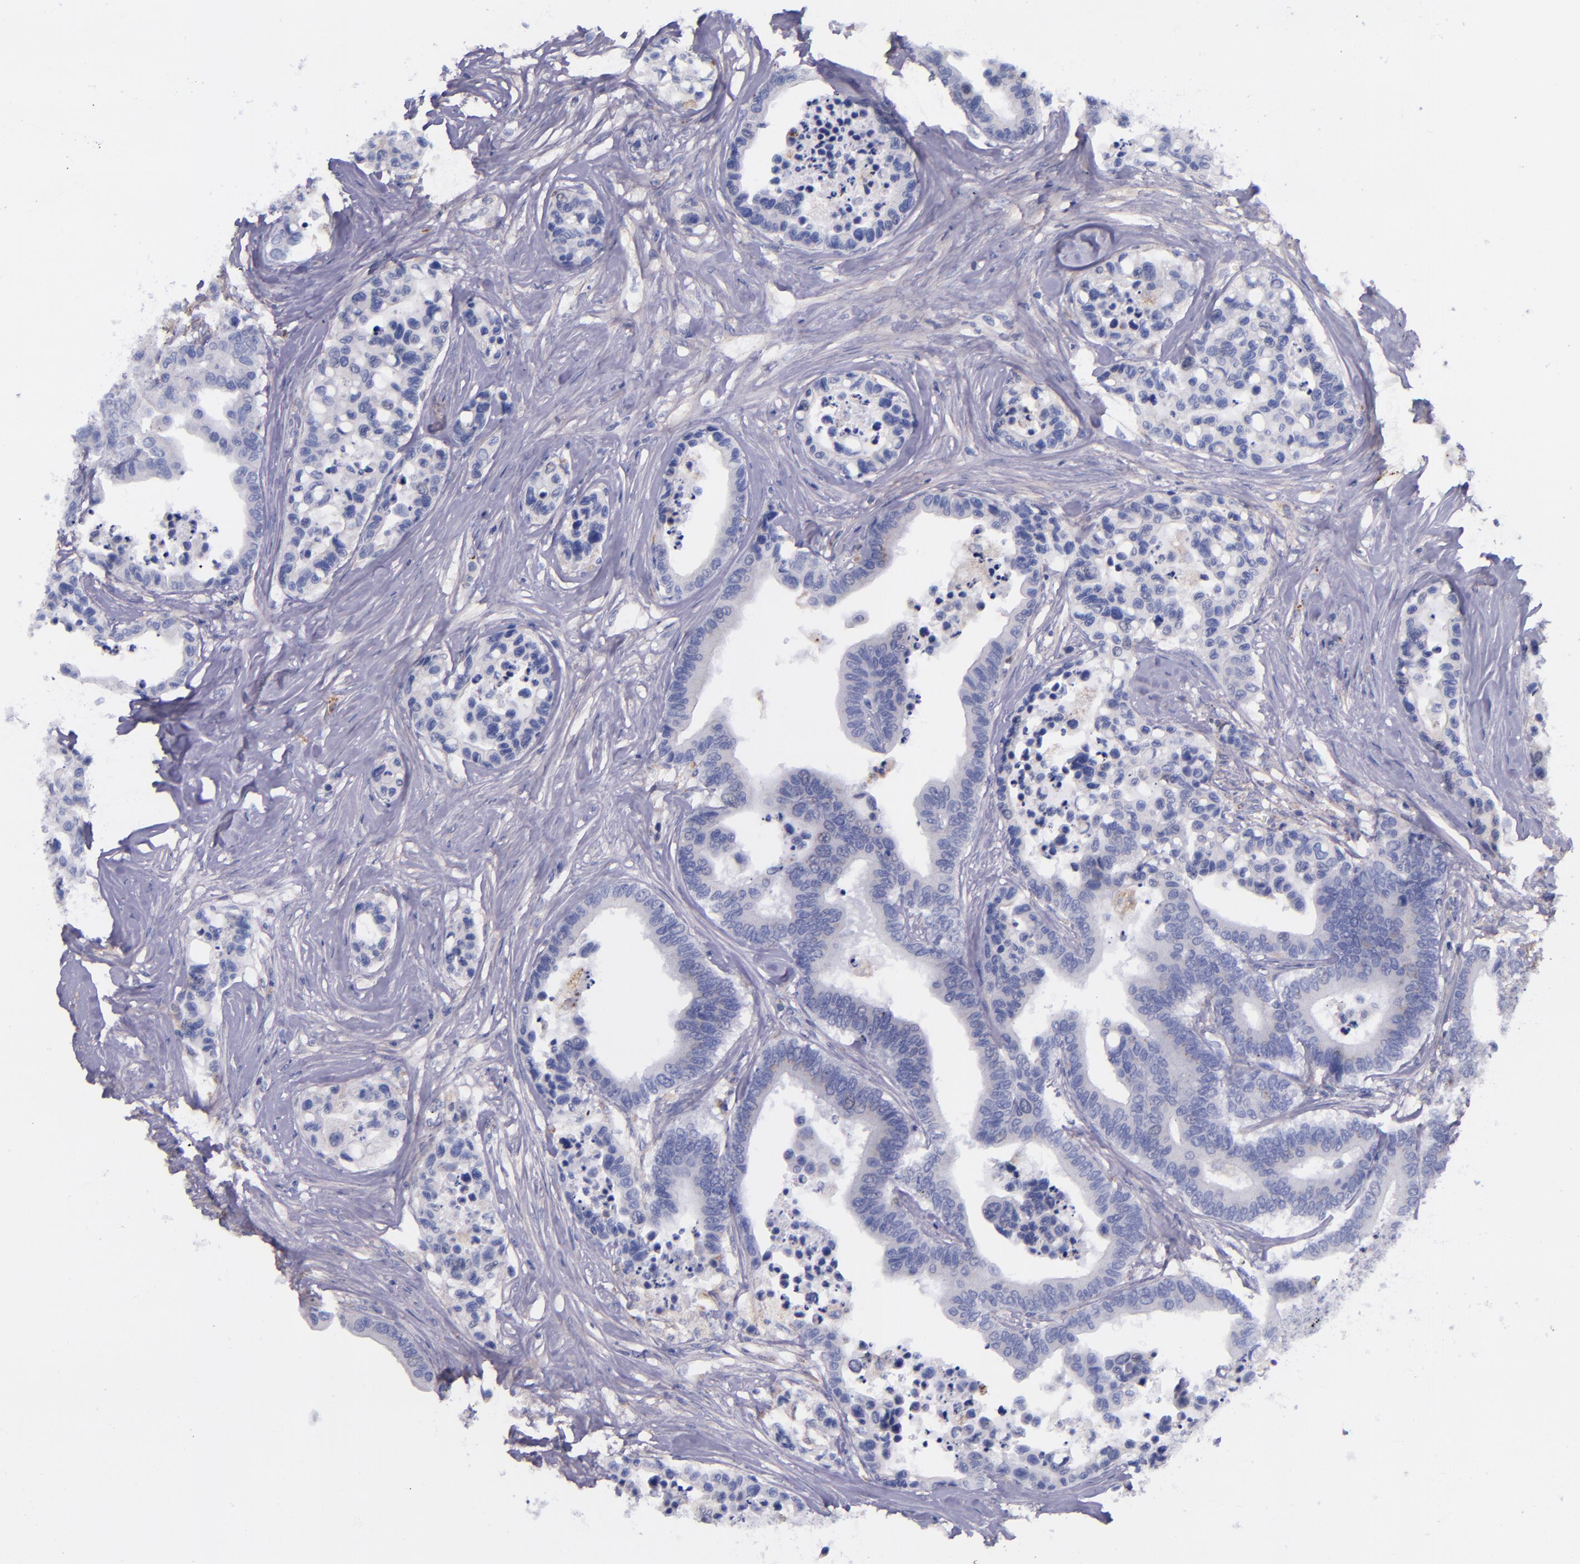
{"staining": {"intensity": "negative", "quantity": "none", "location": "none"}, "tissue": "colorectal cancer", "cell_type": "Tumor cells", "image_type": "cancer", "snomed": [{"axis": "morphology", "description": "Adenocarcinoma, NOS"}, {"axis": "topography", "description": "Colon"}], "caption": "IHC image of colorectal adenocarcinoma stained for a protein (brown), which shows no staining in tumor cells. (Stains: DAB (3,3'-diaminobenzidine) immunohistochemistry (IHC) with hematoxylin counter stain, Microscopy: brightfield microscopy at high magnification).", "gene": "IVL", "patient": {"sex": "male", "age": 82}}